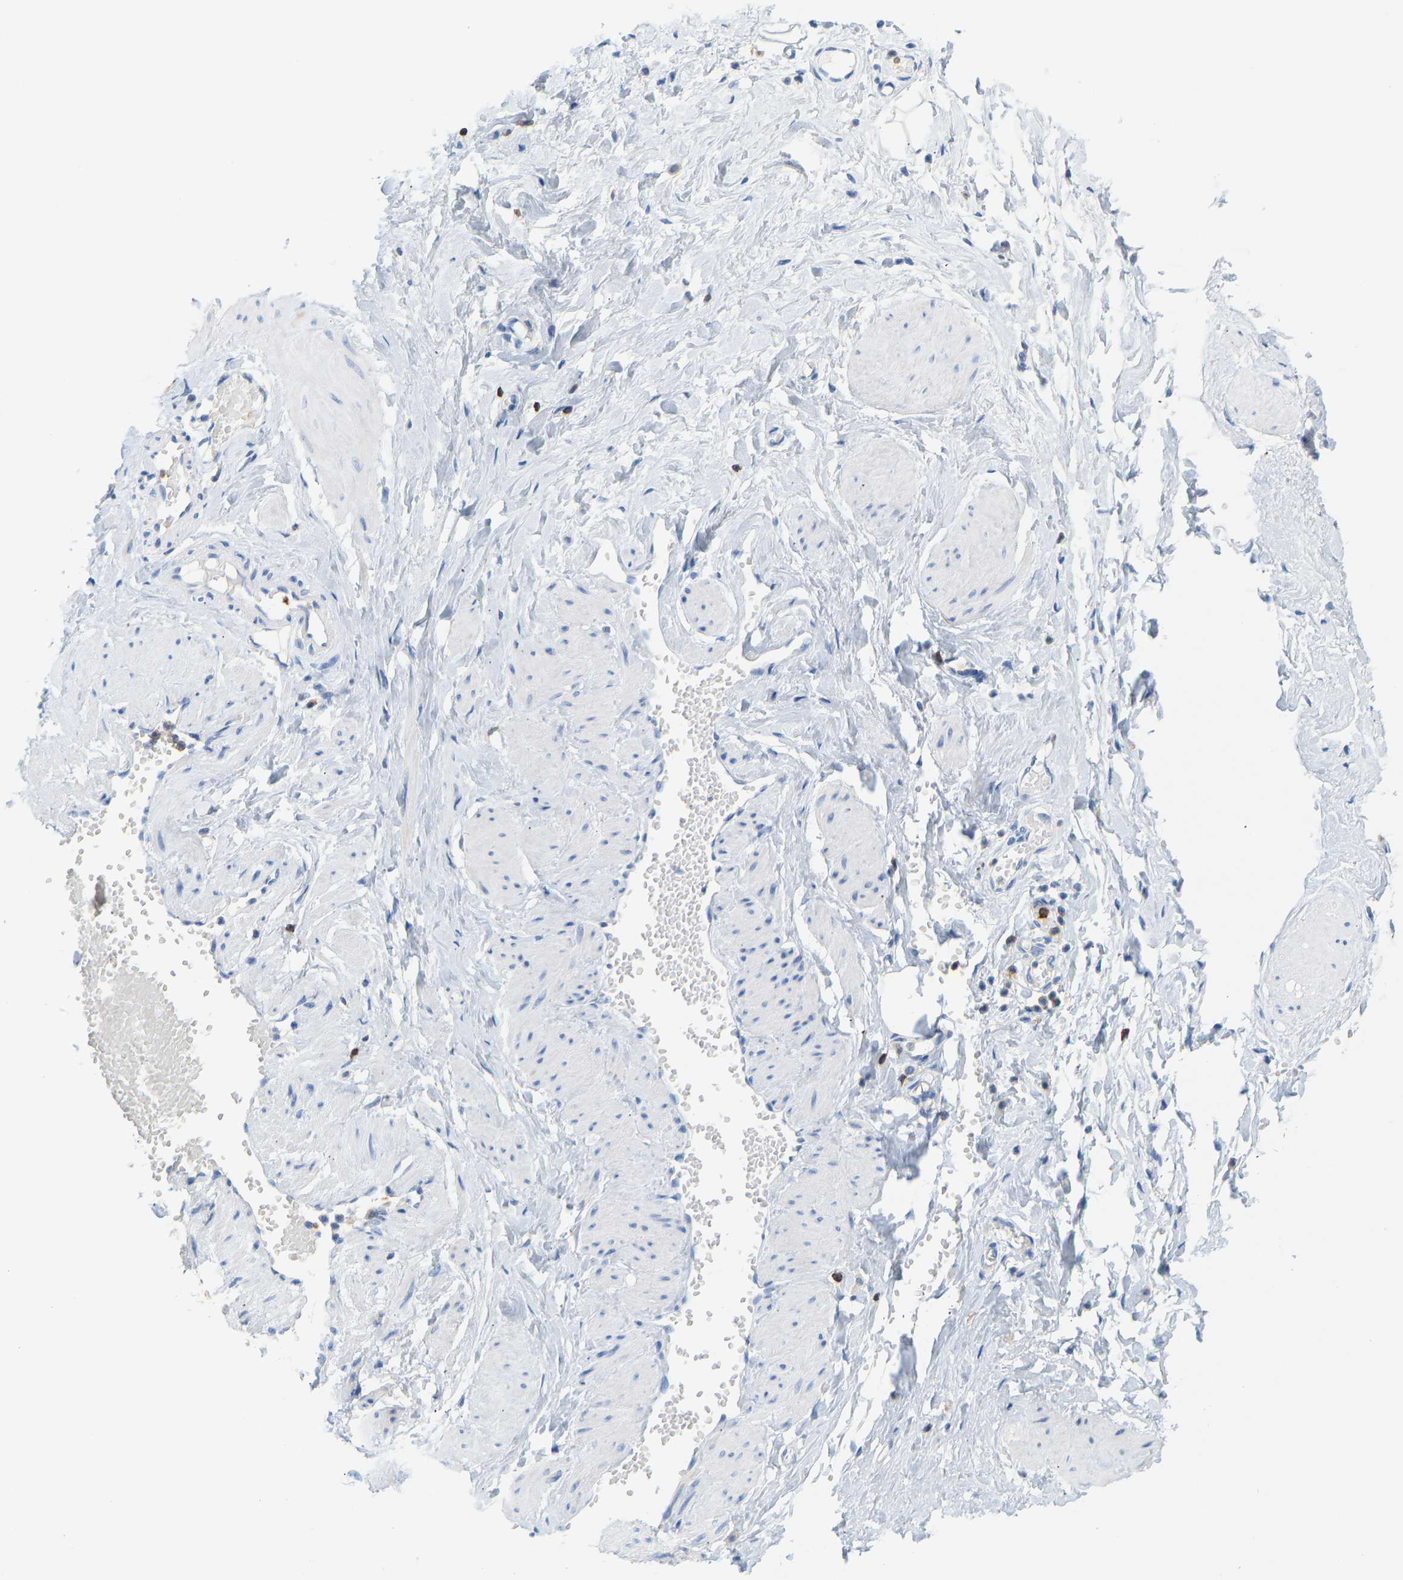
{"staining": {"intensity": "negative", "quantity": "none", "location": "none"}, "tissue": "adipose tissue", "cell_type": "Adipocytes", "image_type": "normal", "snomed": [{"axis": "morphology", "description": "Normal tissue, NOS"}, {"axis": "topography", "description": "Soft tissue"}, {"axis": "topography", "description": "Vascular tissue"}], "caption": "Immunohistochemistry (IHC) of normal human adipose tissue displays no positivity in adipocytes.", "gene": "EVL", "patient": {"sex": "female", "age": 35}}